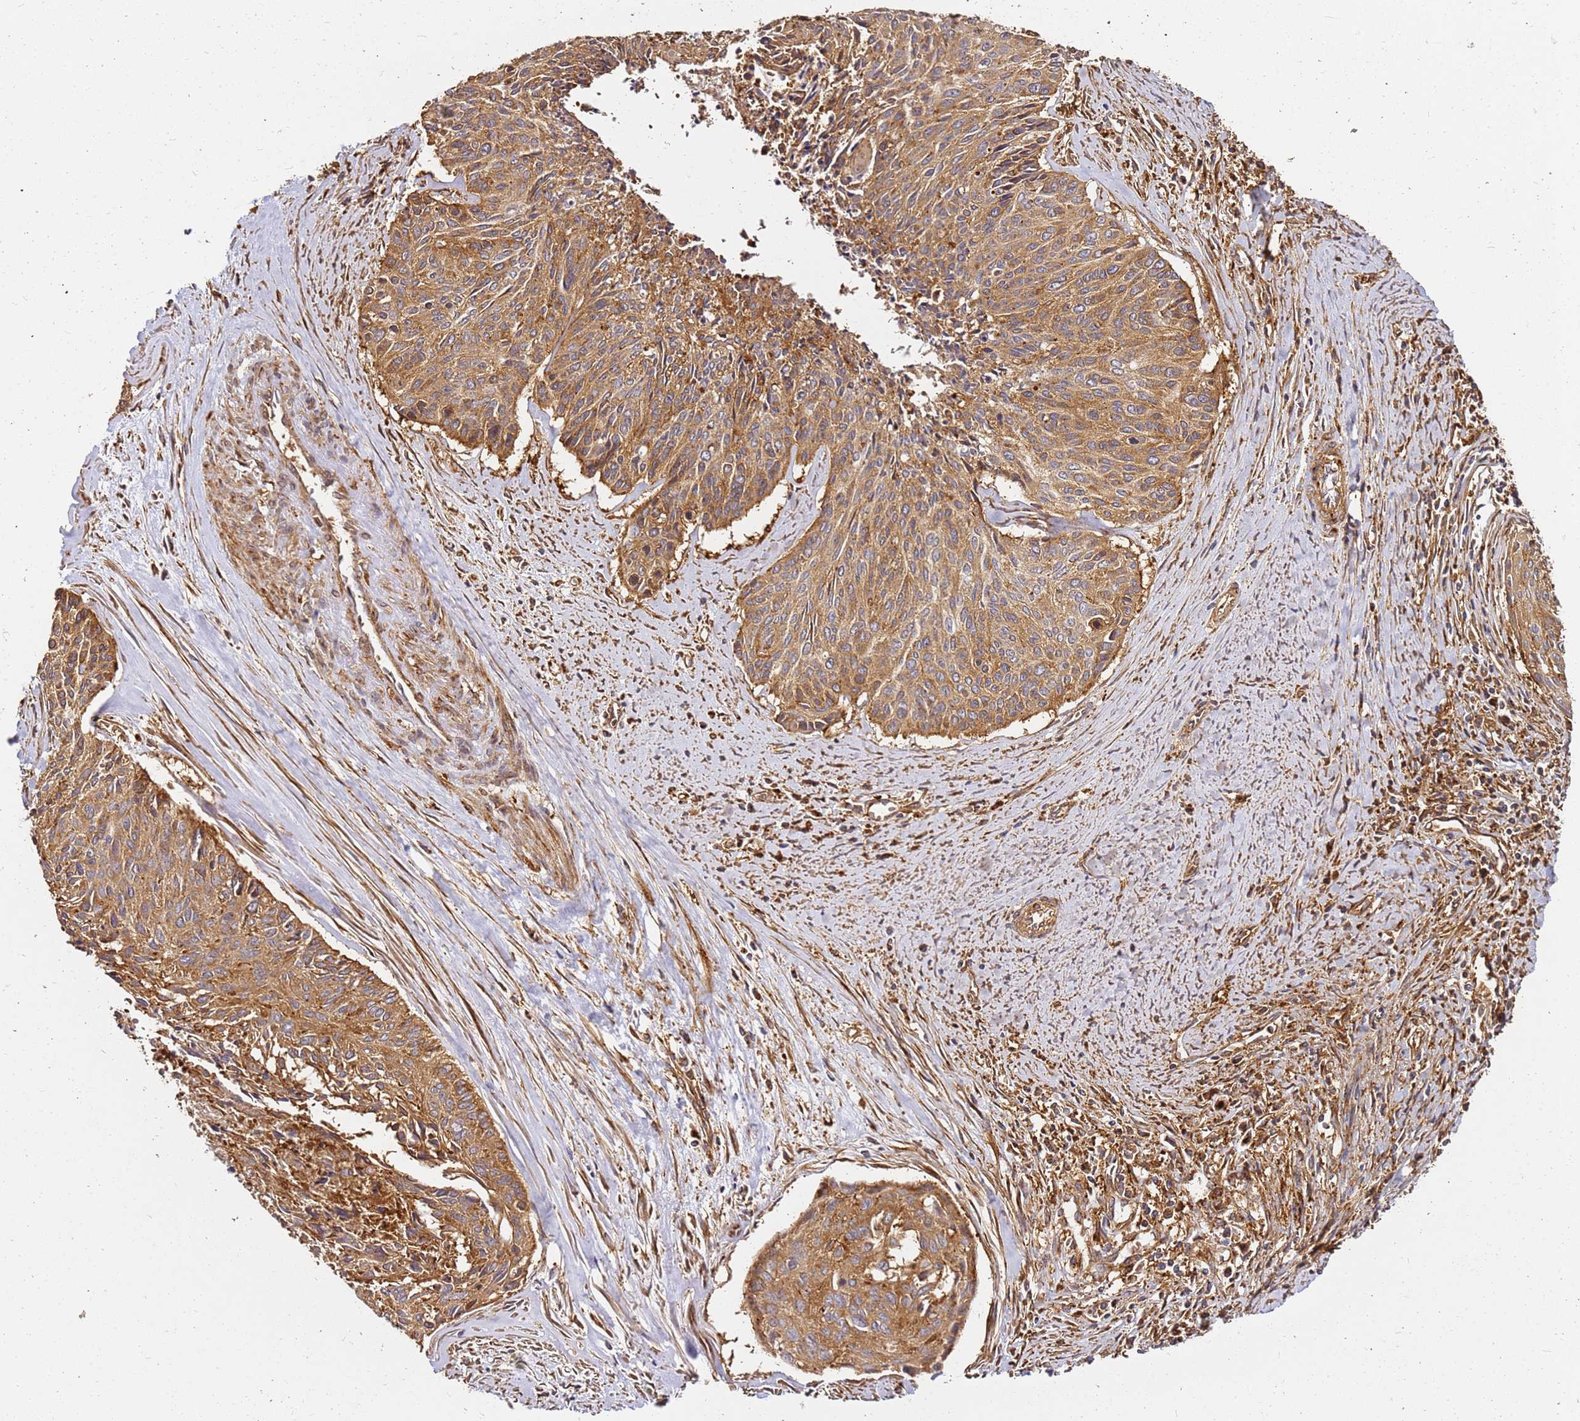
{"staining": {"intensity": "moderate", "quantity": ">75%", "location": "cytoplasmic/membranous"}, "tissue": "cervical cancer", "cell_type": "Tumor cells", "image_type": "cancer", "snomed": [{"axis": "morphology", "description": "Squamous cell carcinoma, NOS"}, {"axis": "topography", "description": "Cervix"}], "caption": "Immunohistochemical staining of human cervical cancer (squamous cell carcinoma) exhibits medium levels of moderate cytoplasmic/membranous protein staining in approximately >75% of tumor cells. The staining was performed using DAB, with brown indicating positive protein expression. Nuclei are stained blue with hematoxylin.", "gene": "DVL3", "patient": {"sex": "female", "age": 55}}